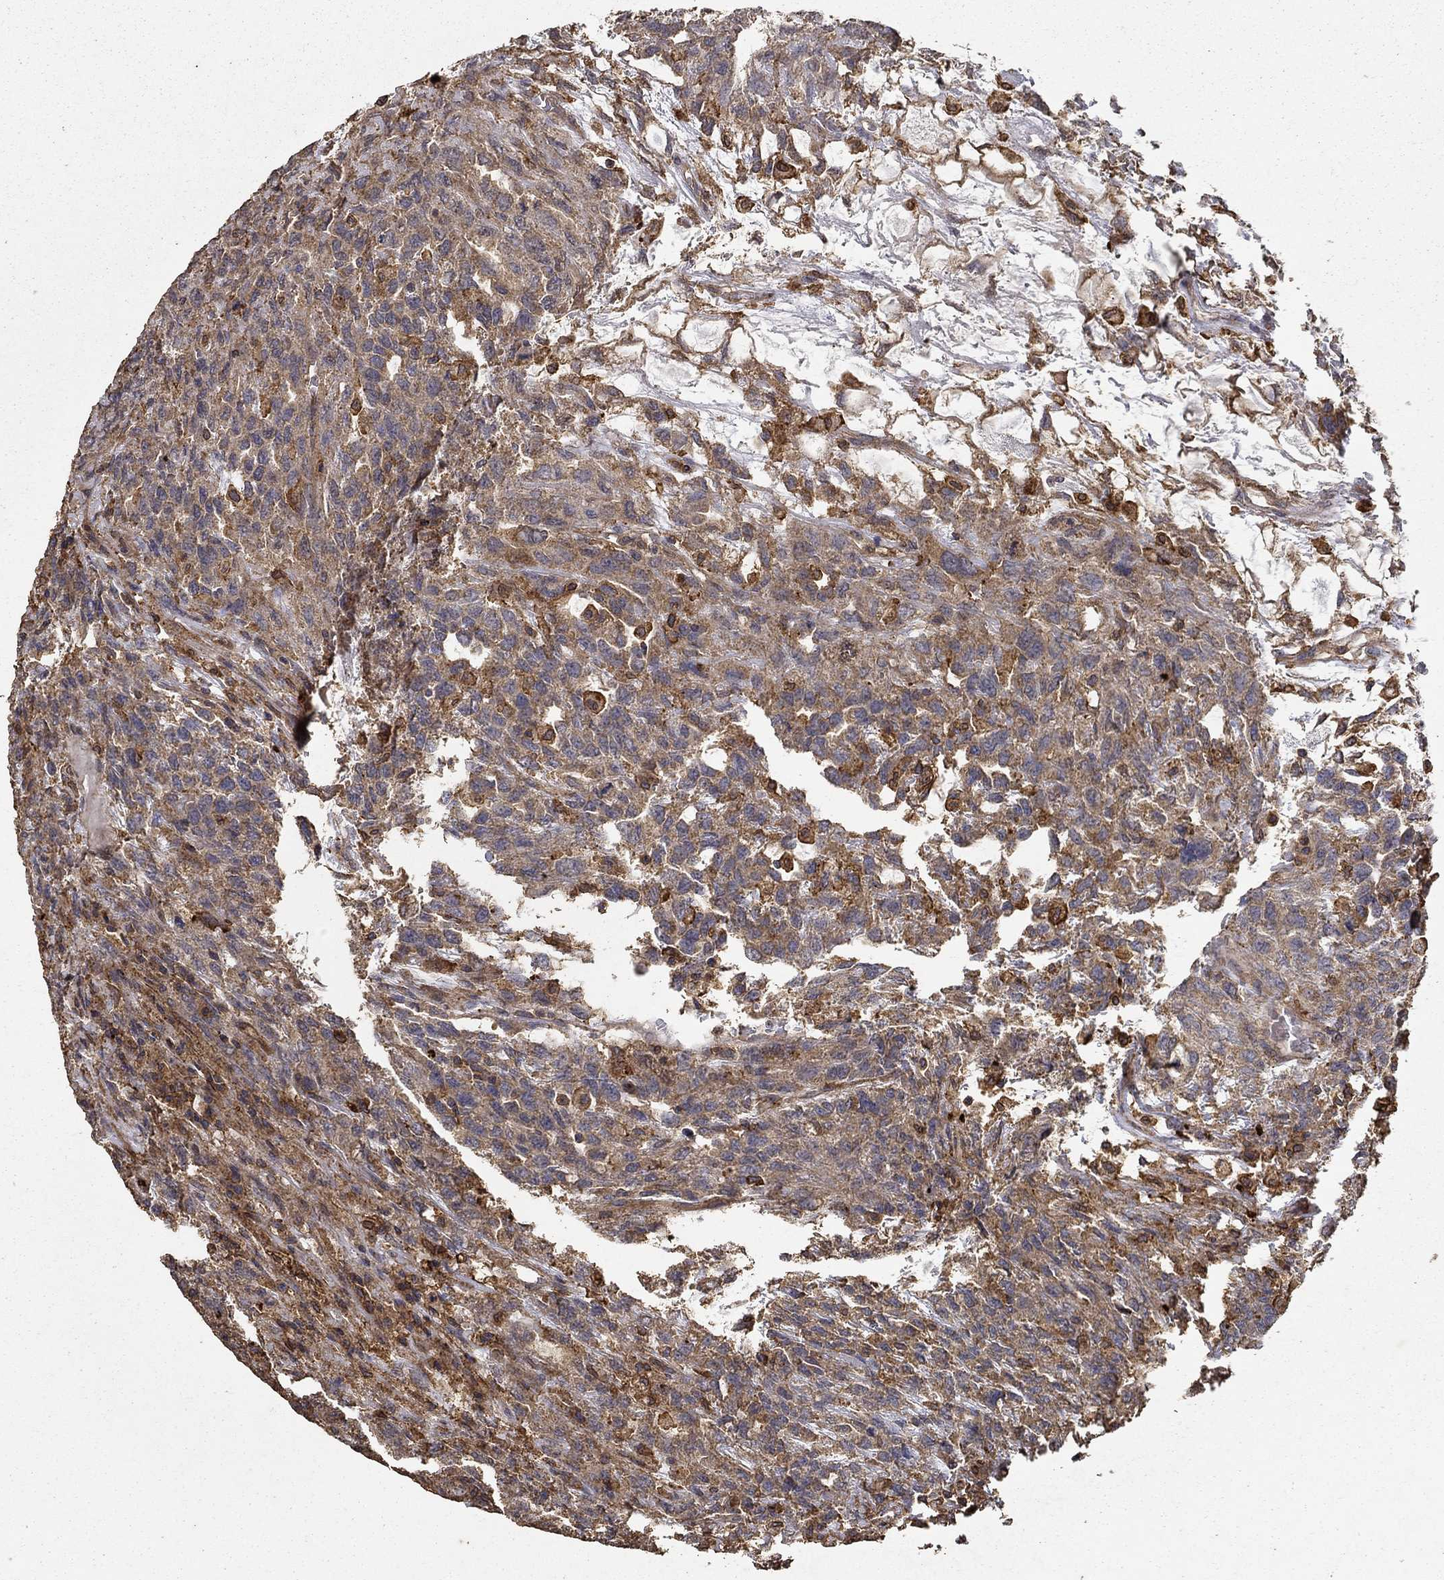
{"staining": {"intensity": "strong", "quantity": "<25%", "location": "cytoplasmic/membranous"}, "tissue": "testis cancer", "cell_type": "Tumor cells", "image_type": "cancer", "snomed": [{"axis": "morphology", "description": "Seminoma, NOS"}, {"axis": "topography", "description": "Testis"}], "caption": "This image displays IHC staining of seminoma (testis), with medium strong cytoplasmic/membranous staining in about <25% of tumor cells.", "gene": "IFRD1", "patient": {"sex": "male", "age": 52}}